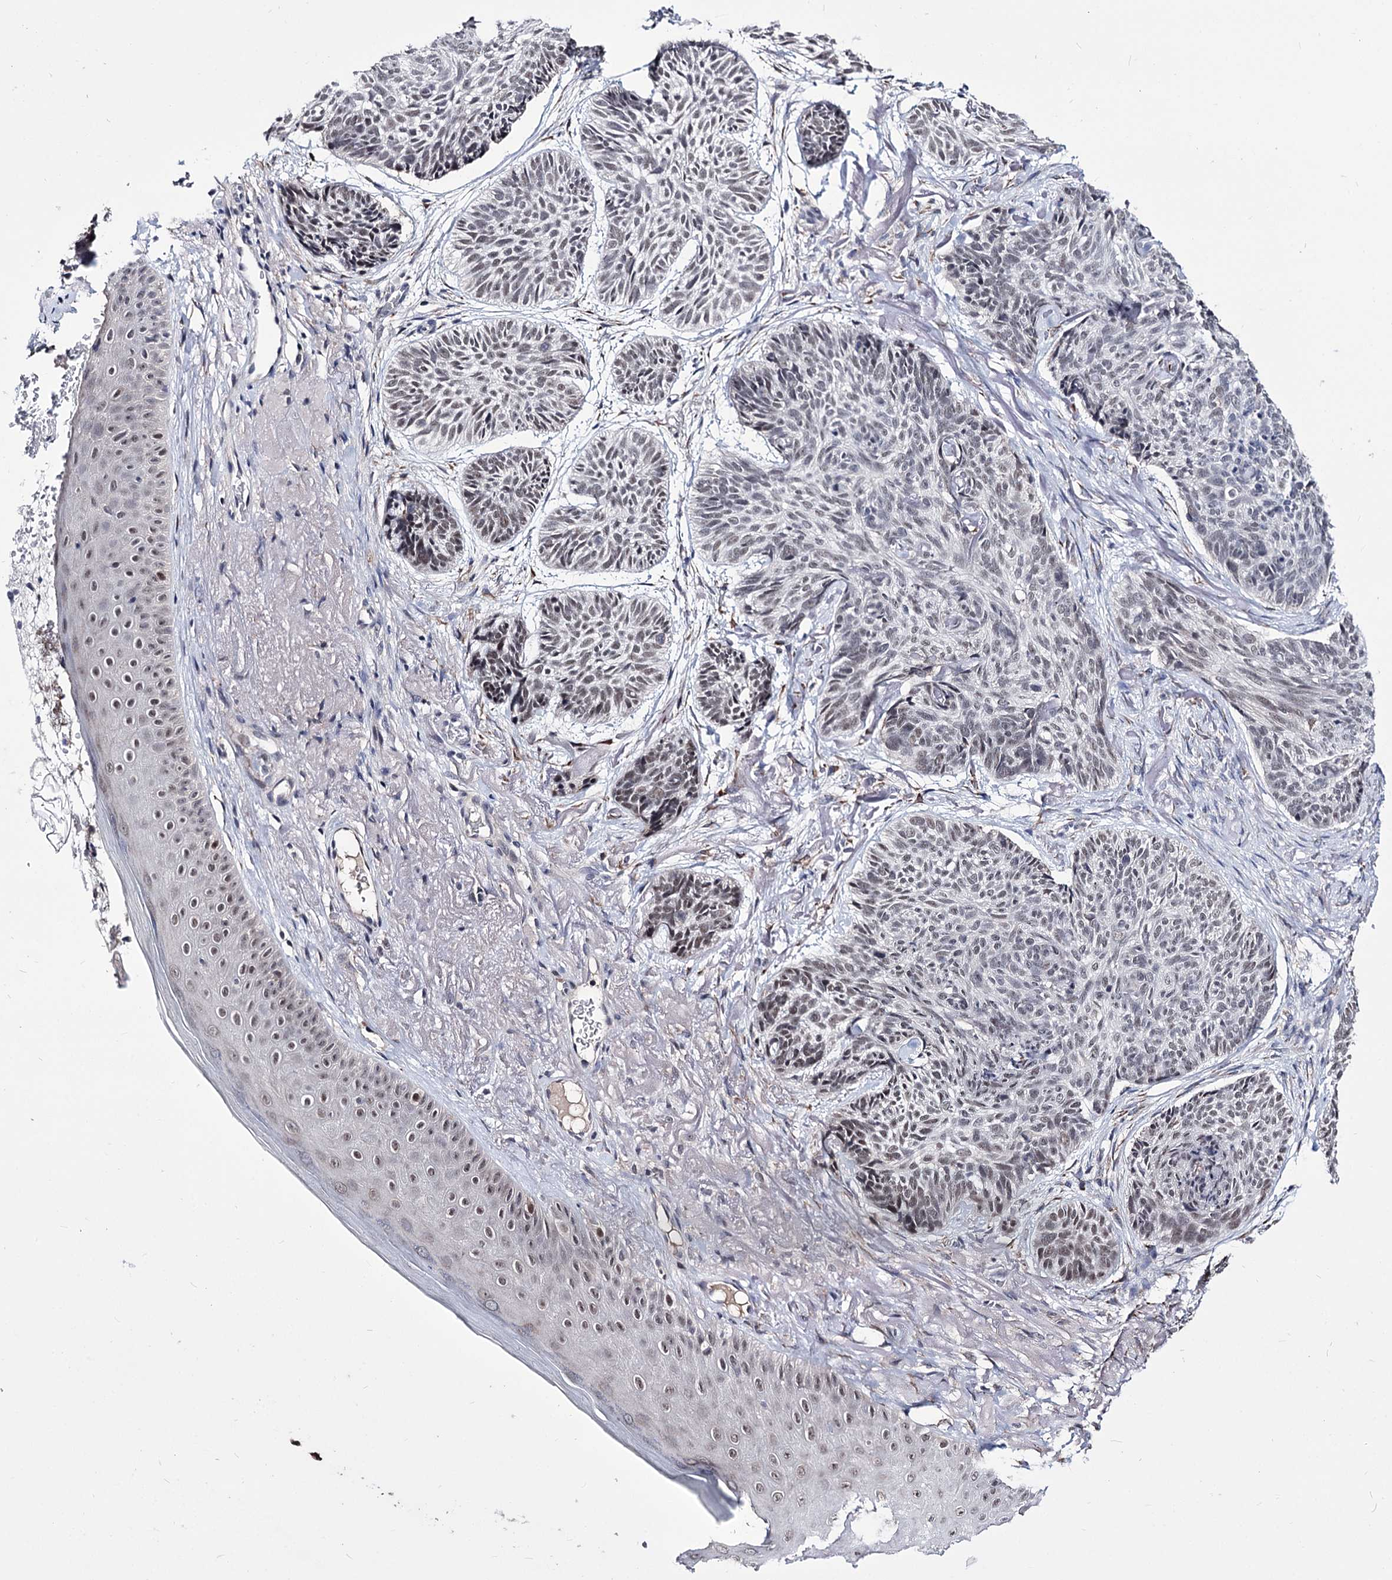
{"staining": {"intensity": "weak", "quantity": "<25%", "location": "nuclear"}, "tissue": "skin cancer", "cell_type": "Tumor cells", "image_type": "cancer", "snomed": [{"axis": "morphology", "description": "Normal tissue, NOS"}, {"axis": "morphology", "description": "Basal cell carcinoma"}, {"axis": "topography", "description": "Skin"}], "caption": "A micrograph of skin basal cell carcinoma stained for a protein exhibits no brown staining in tumor cells.", "gene": "PPRC1", "patient": {"sex": "male", "age": 66}}